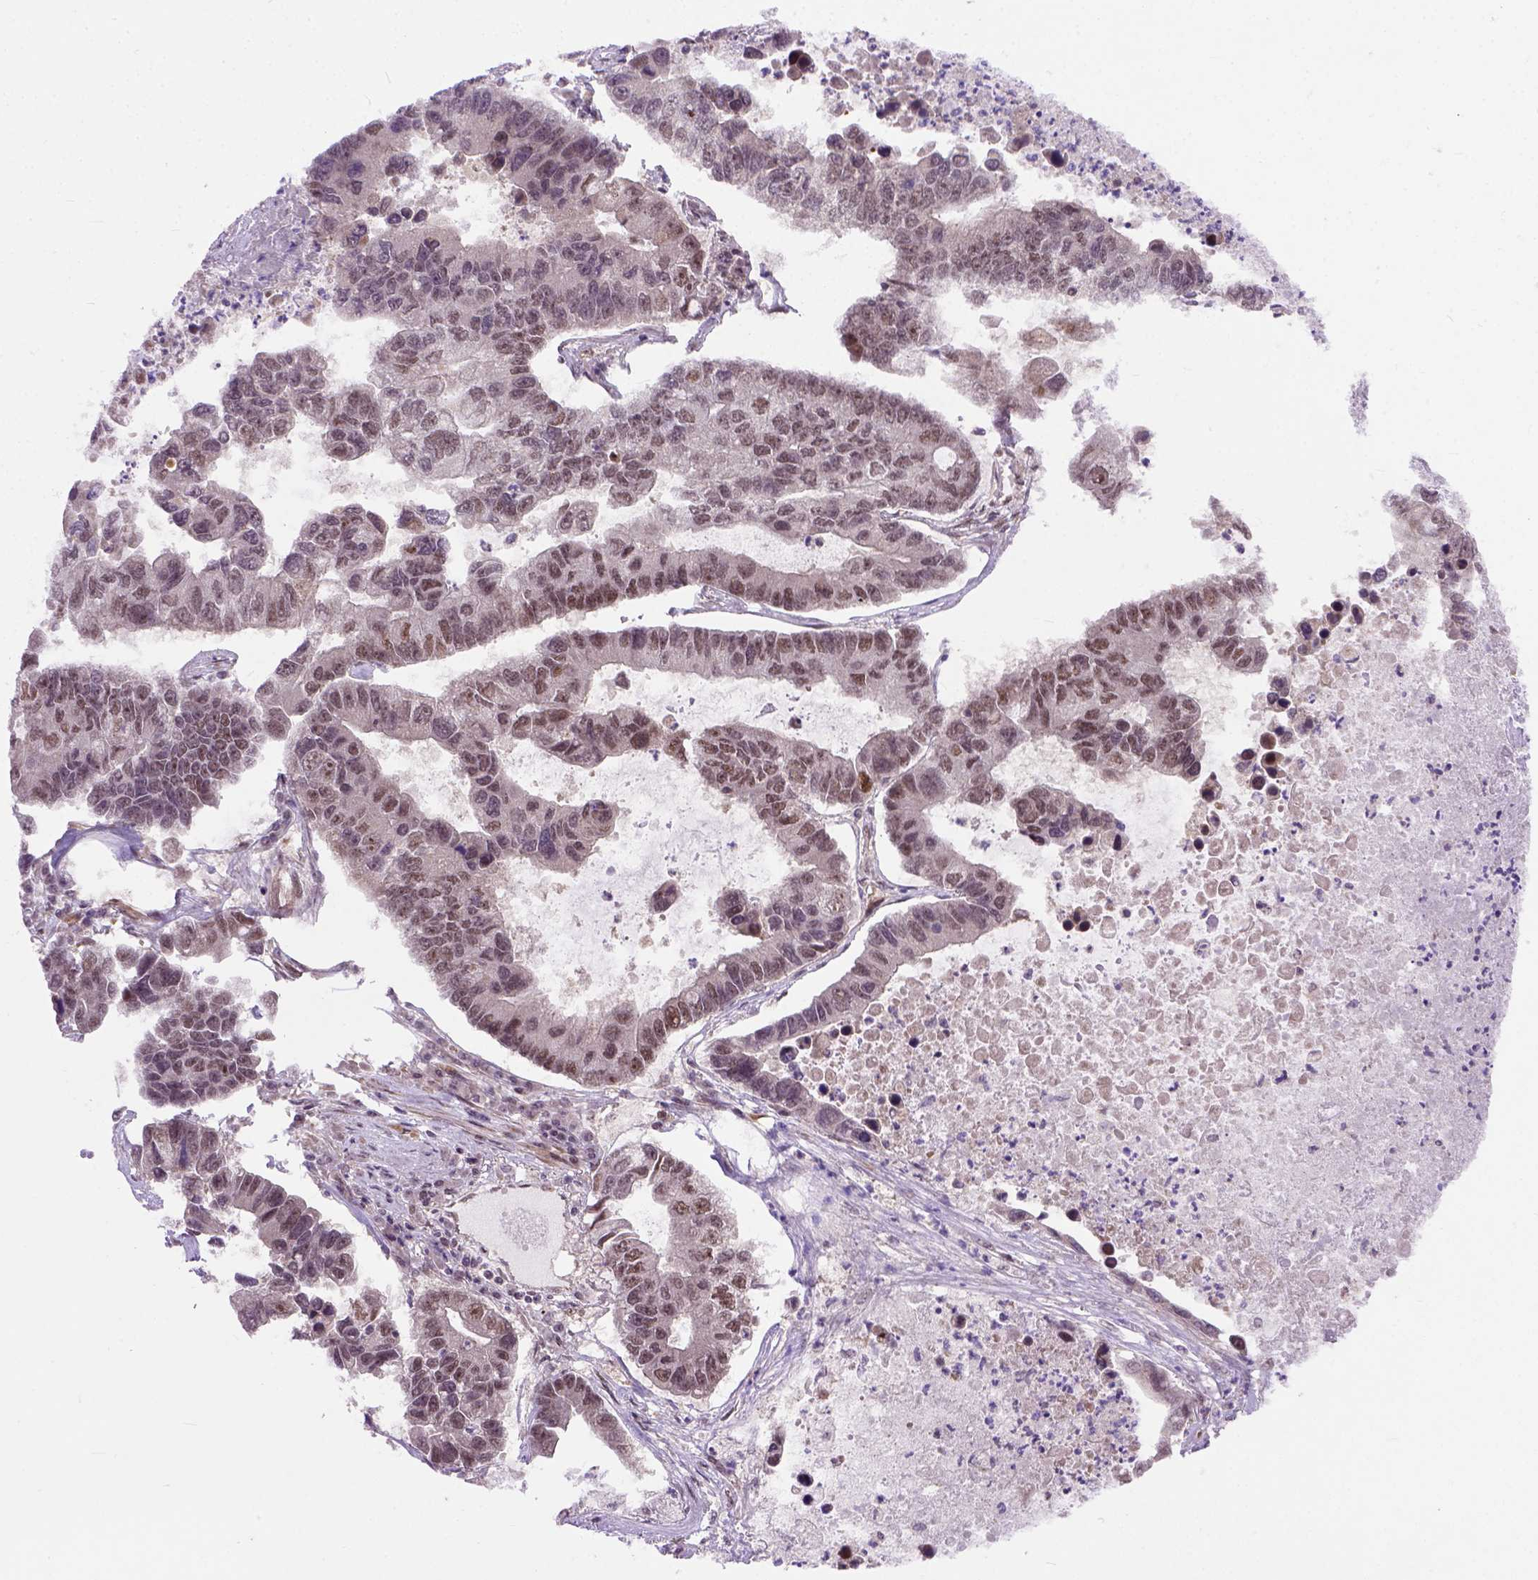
{"staining": {"intensity": "moderate", "quantity": "25%-75%", "location": "nuclear"}, "tissue": "lung cancer", "cell_type": "Tumor cells", "image_type": "cancer", "snomed": [{"axis": "morphology", "description": "Adenocarcinoma, NOS"}, {"axis": "topography", "description": "Bronchus"}, {"axis": "topography", "description": "Lung"}], "caption": "Lung adenocarcinoma stained with a protein marker demonstrates moderate staining in tumor cells.", "gene": "ZNF630", "patient": {"sex": "female", "age": 51}}